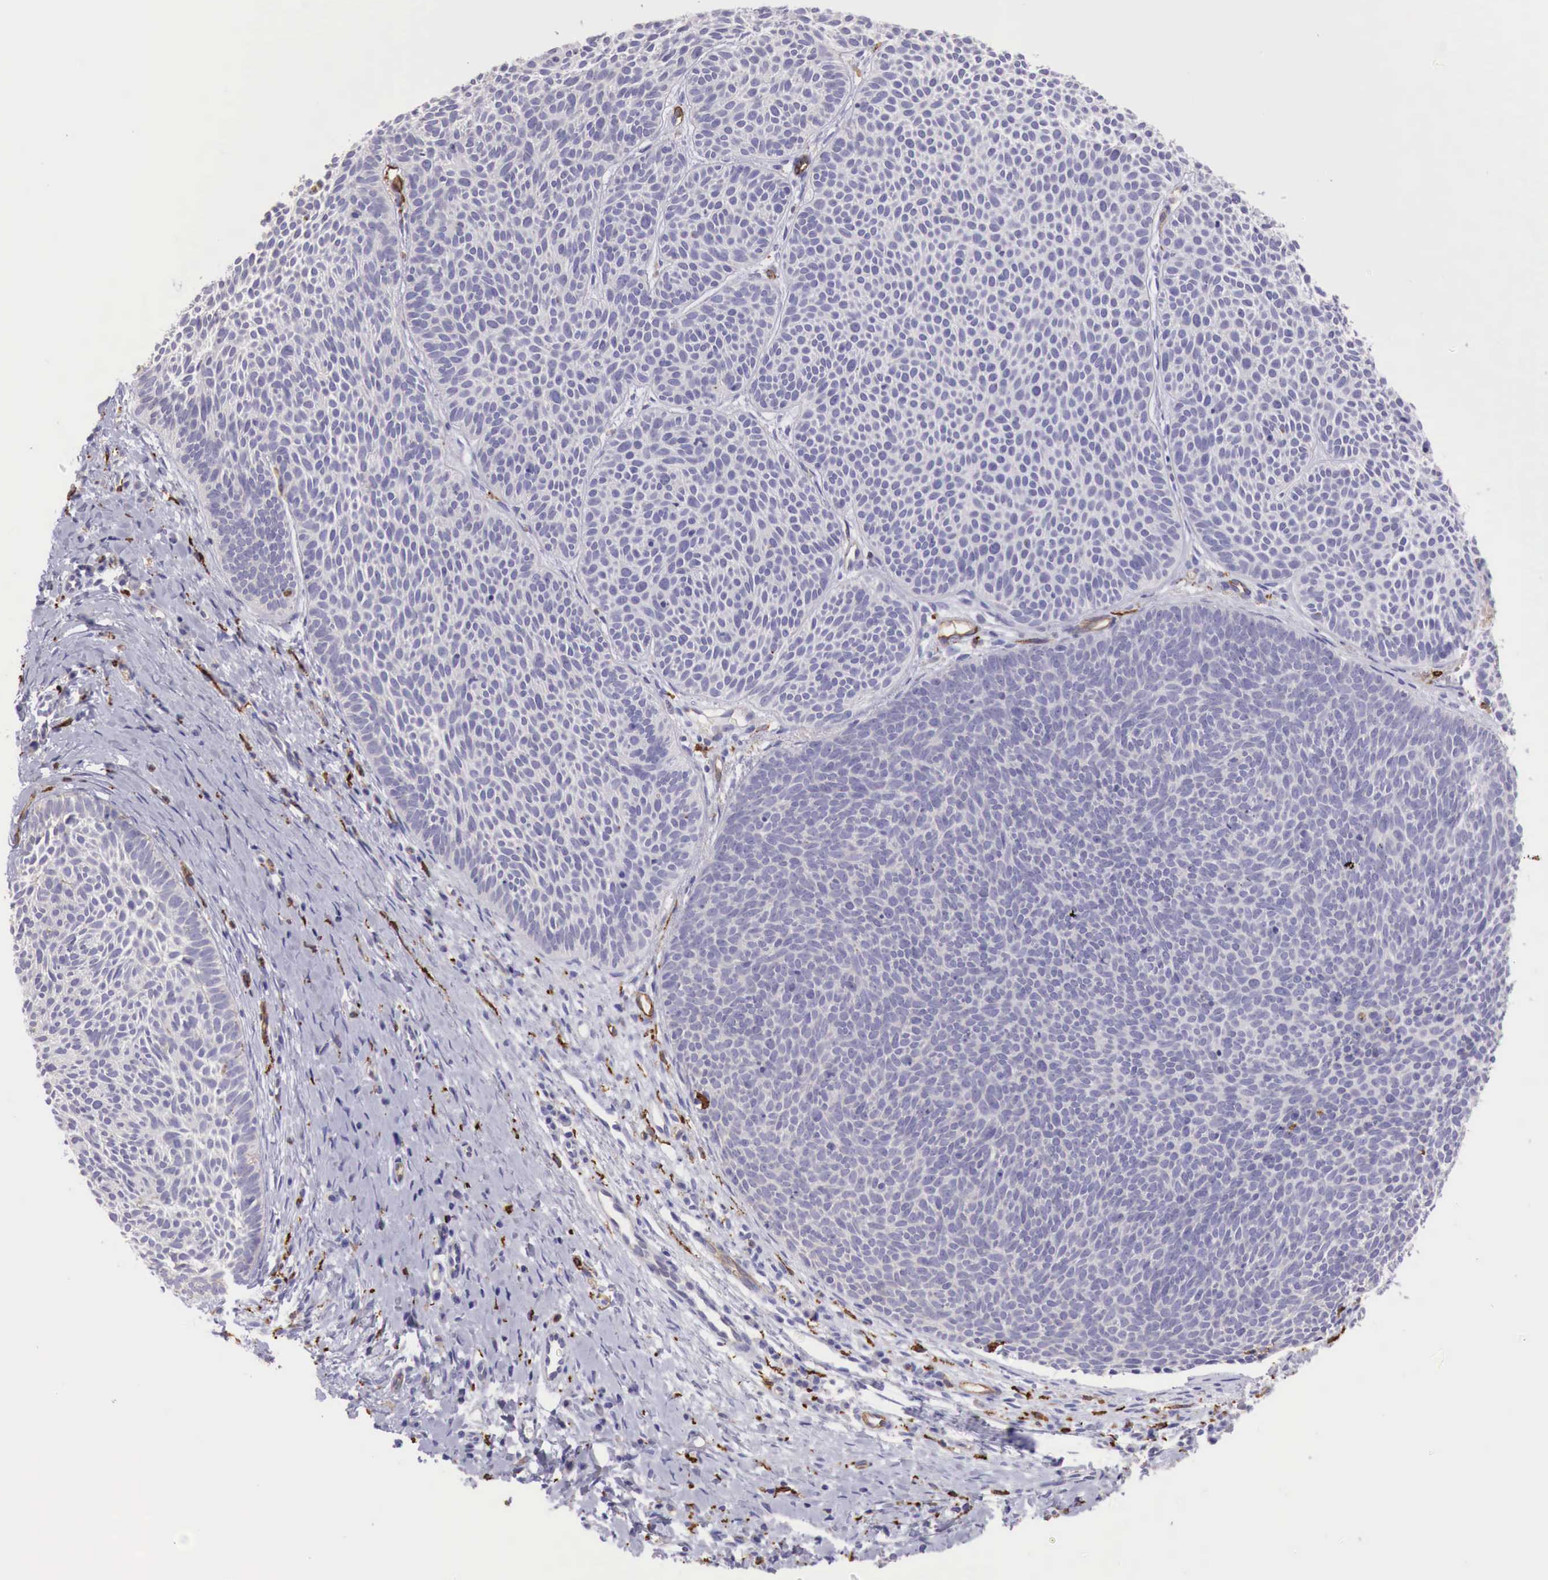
{"staining": {"intensity": "negative", "quantity": "none", "location": "none"}, "tissue": "skin cancer", "cell_type": "Tumor cells", "image_type": "cancer", "snomed": [{"axis": "morphology", "description": "Basal cell carcinoma"}, {"axis": "topography", "description": "Skin"}], "caption": "IHC of skin basal cell carcinoma shows no positivity in tumor cells.", "gene": "MSR1", "patient": {"sex": "male", "age": 84}}